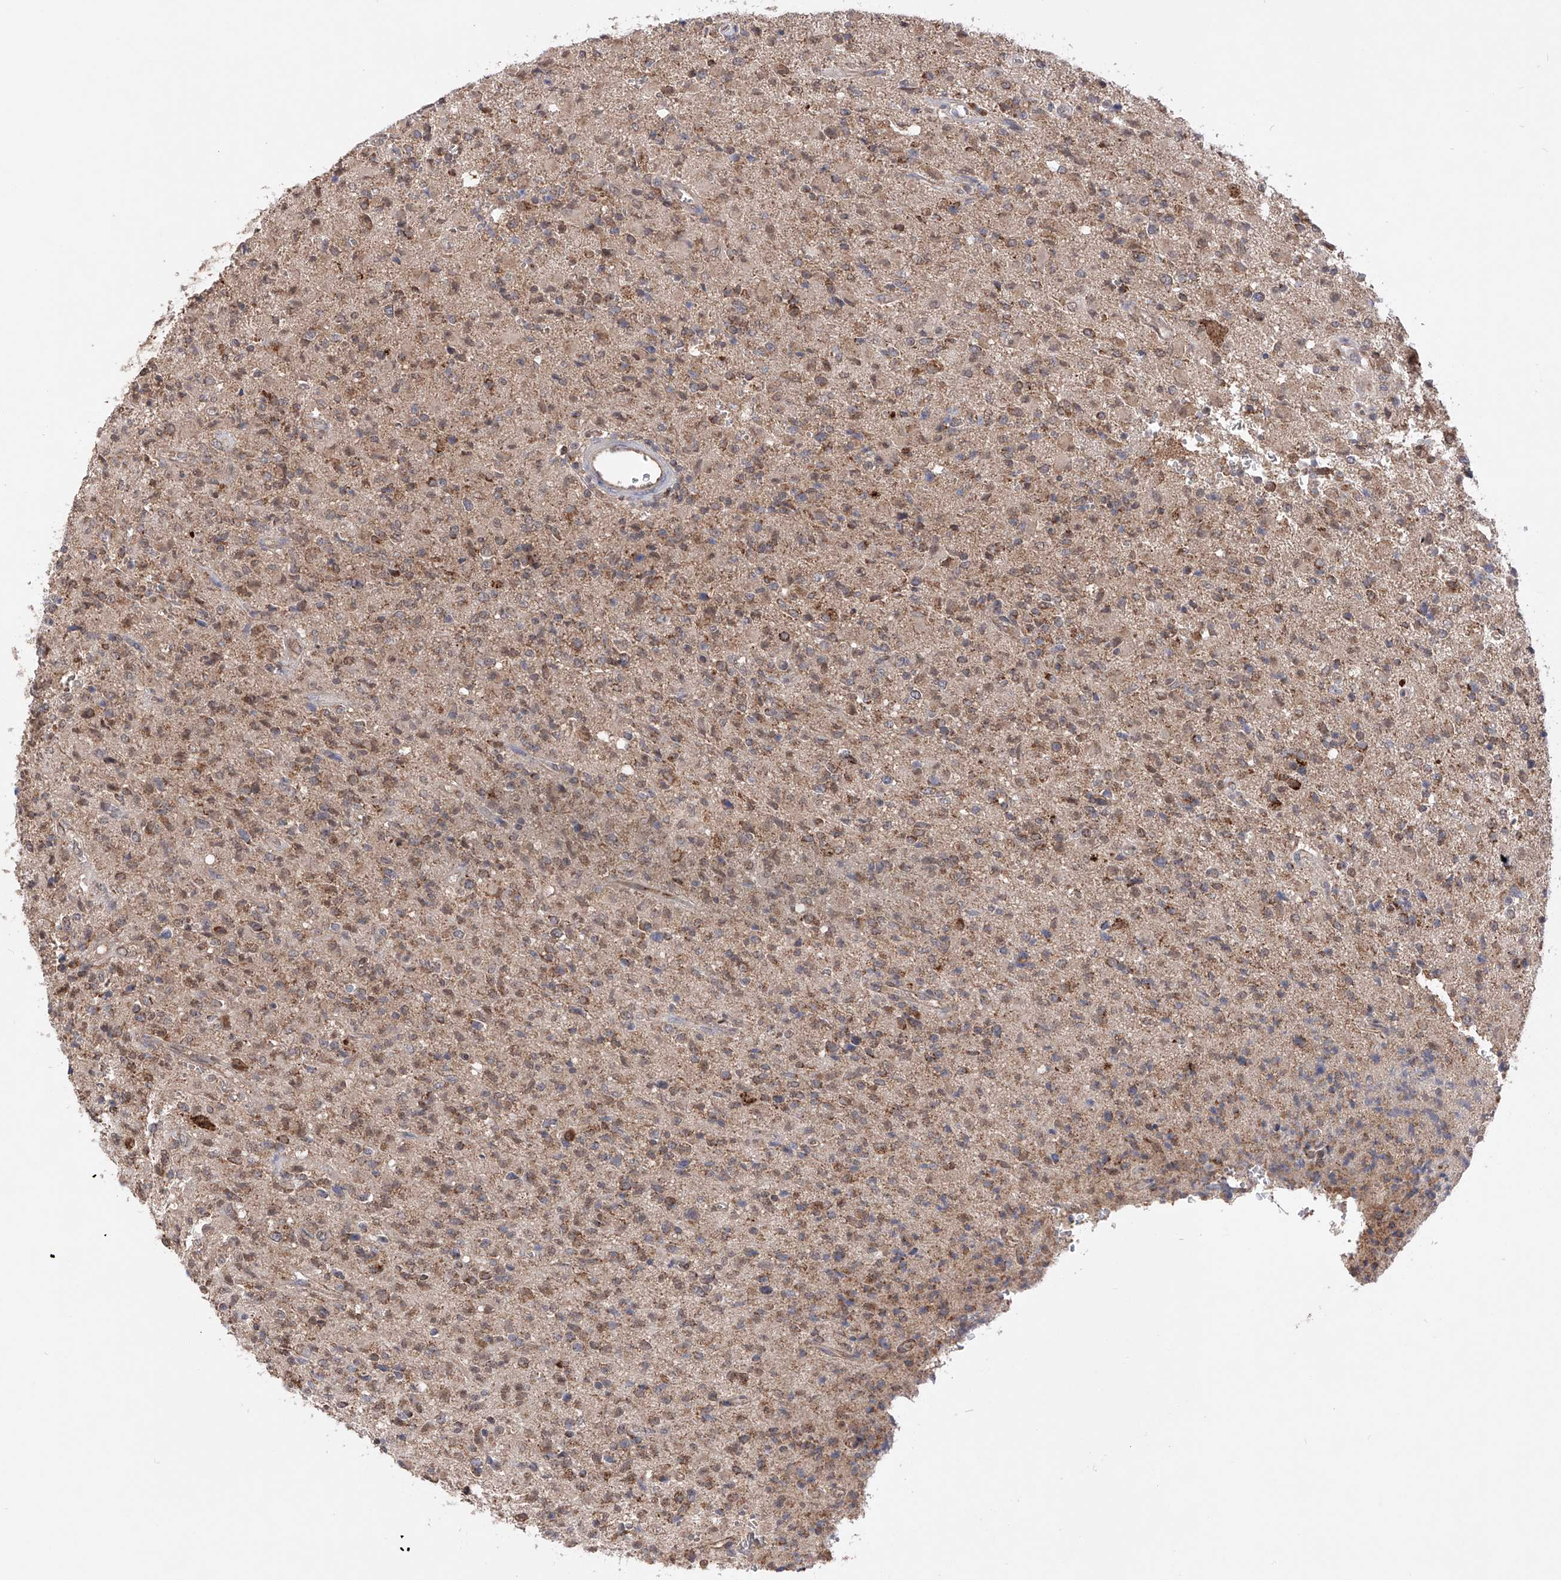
{"staining": {"intensity": "moderate", "quantity": ">75%", "location": "cytoplasmic/membranous"}, "tissue": "glioma", "cell_type": "Tumor cells", "image_type": "cancer", "snomed": [{"axis": "morphology", "description": "Glioma, malignant, High grade"}, {"axis": "topography", "description": "Brain"}], "caption": "Human glioma stained with a brown dye reveals moderate cytoplasmic/membranous positive positivity in approximately >75% of tumor cells.", "gene": "SDHAF4", "patient": {"sex": "female", "age": 57}}